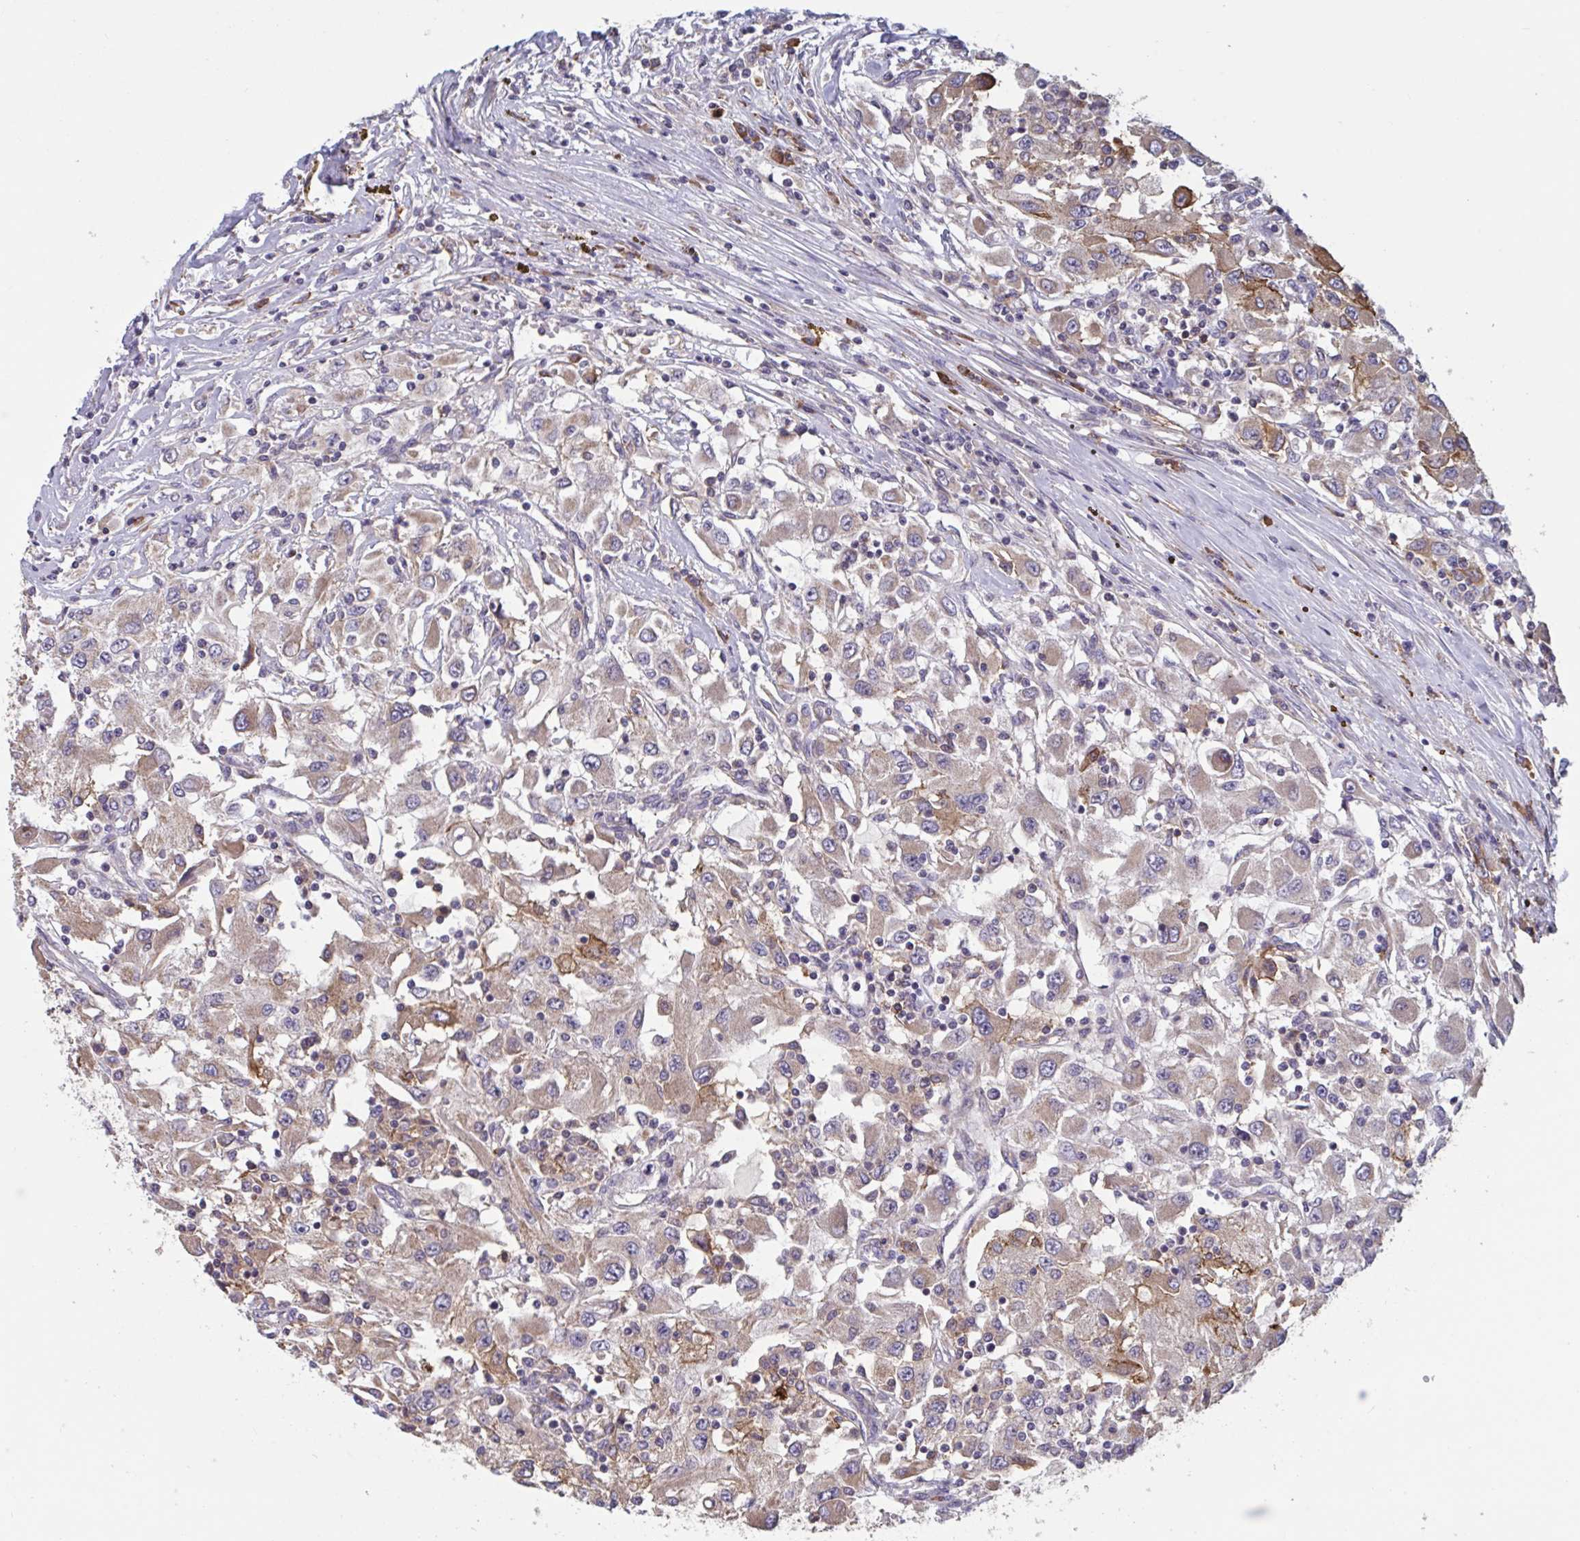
{"staining": {"intensity": "moderate", "quantity": "<25%", "location": "cytoplasmic/membranous"}, "tissue": "renal cancer", "cell_type": "Tumor cells", "image_type": "cancer", "snomed": [{"axis": "morphology", "description": "Adenocarcinoma, NOS"}, {"axis": "topography", "description": "Kidney"}], "caption": "Protein analysis of renal cancer tissue demonstrates moderate cytoplasmic/membranous positivity in about <25% of tumor cells.", "gene": "CD1E", "patient": {"sex": "female", "age": 67}}